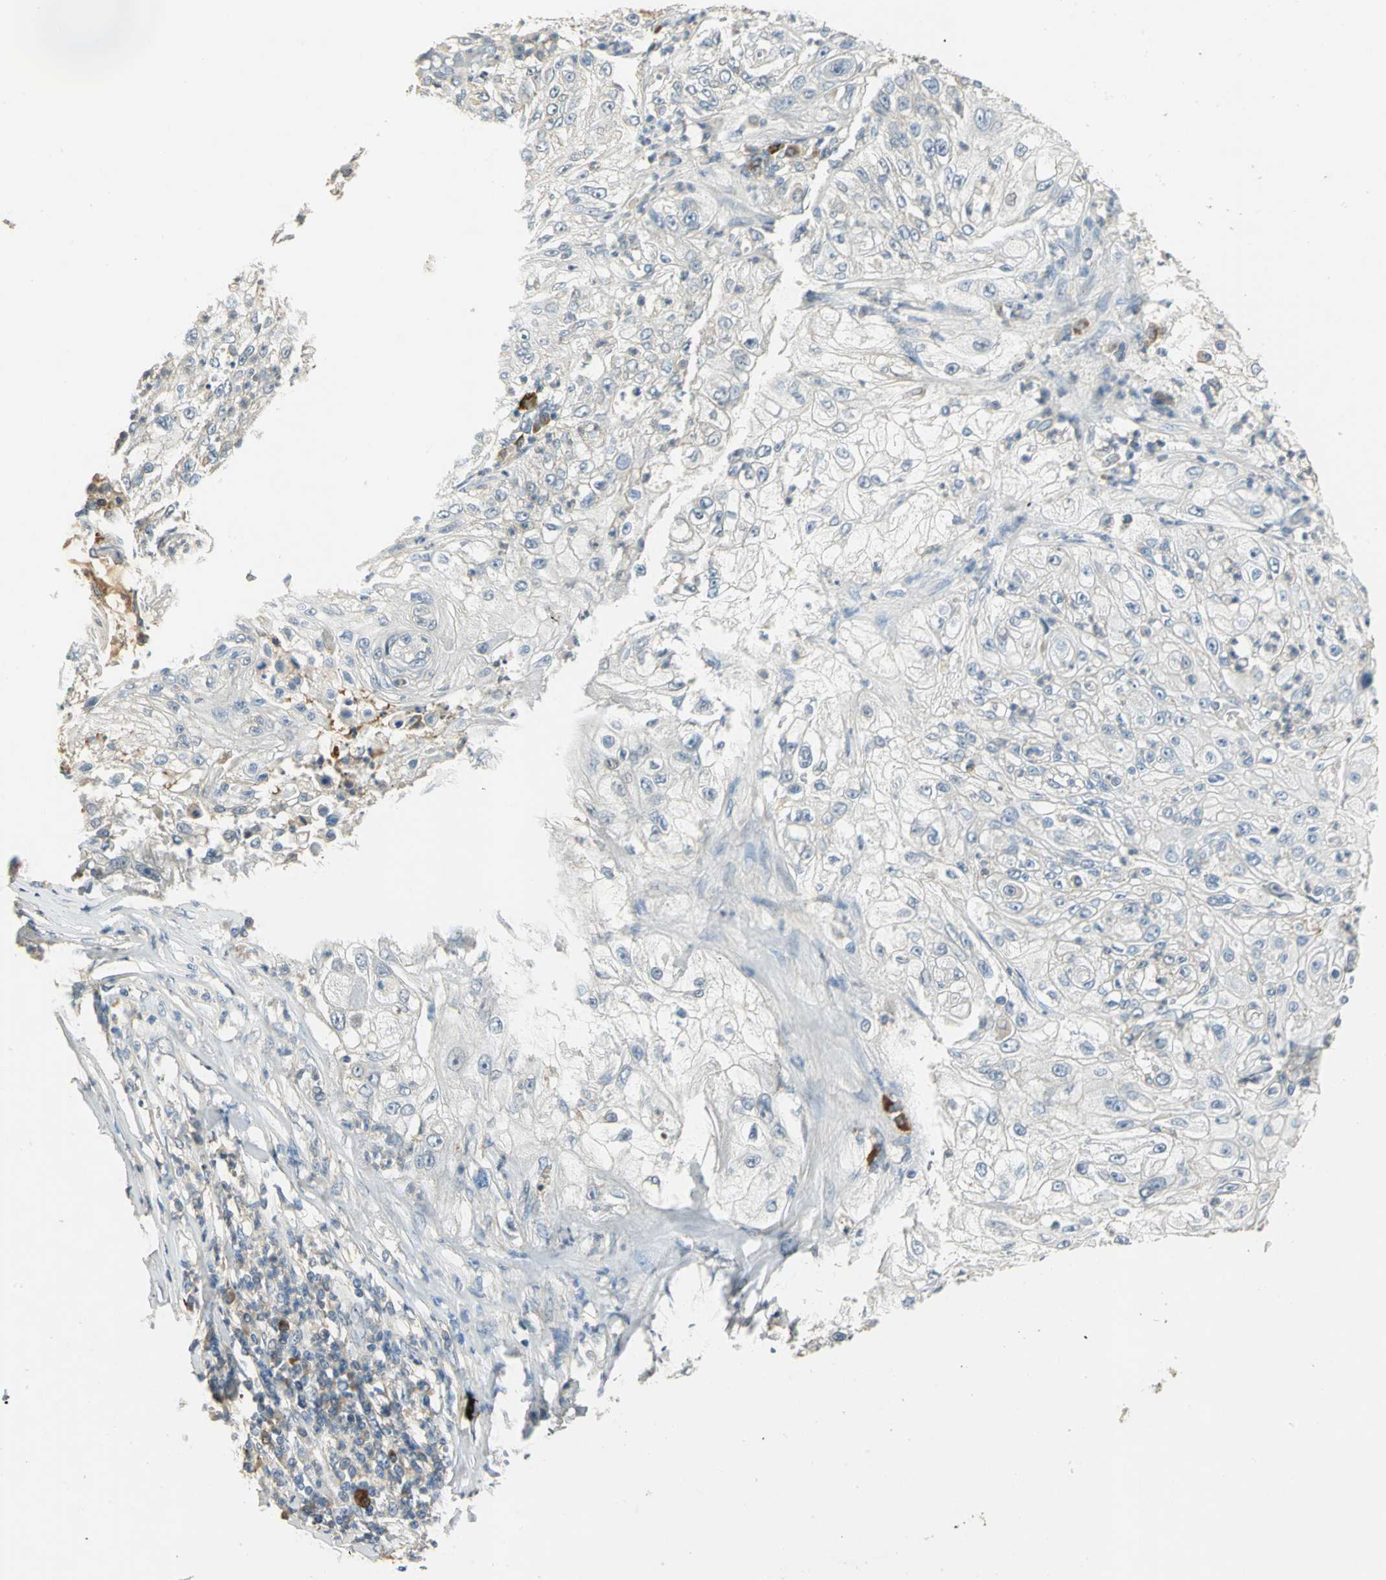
{"staining": {"intensity": "negative", "quantity": "none", "location": "none"}, "tissue": "lung cancer", "cell_type": "Tumor cells", "image_type": "cancer", "snomed": [{"axis": "morphology", "description": "Inflammation, NOS"}, {"axis": "morphology", "description": "Squamous cell carcinoma, NOS"}, {"axis": "topography", "description": "Lymph node"}, {"axis": "topography", "description": "Soft tissue"}, {"axis": "topography", "description": "Lung"}], "caption": "Human lung cancer stained for a protein using IHC demonstrates no expression in tumor cells.", "gene": "PROC", "patient": {"sex": "male", "age": 66}}